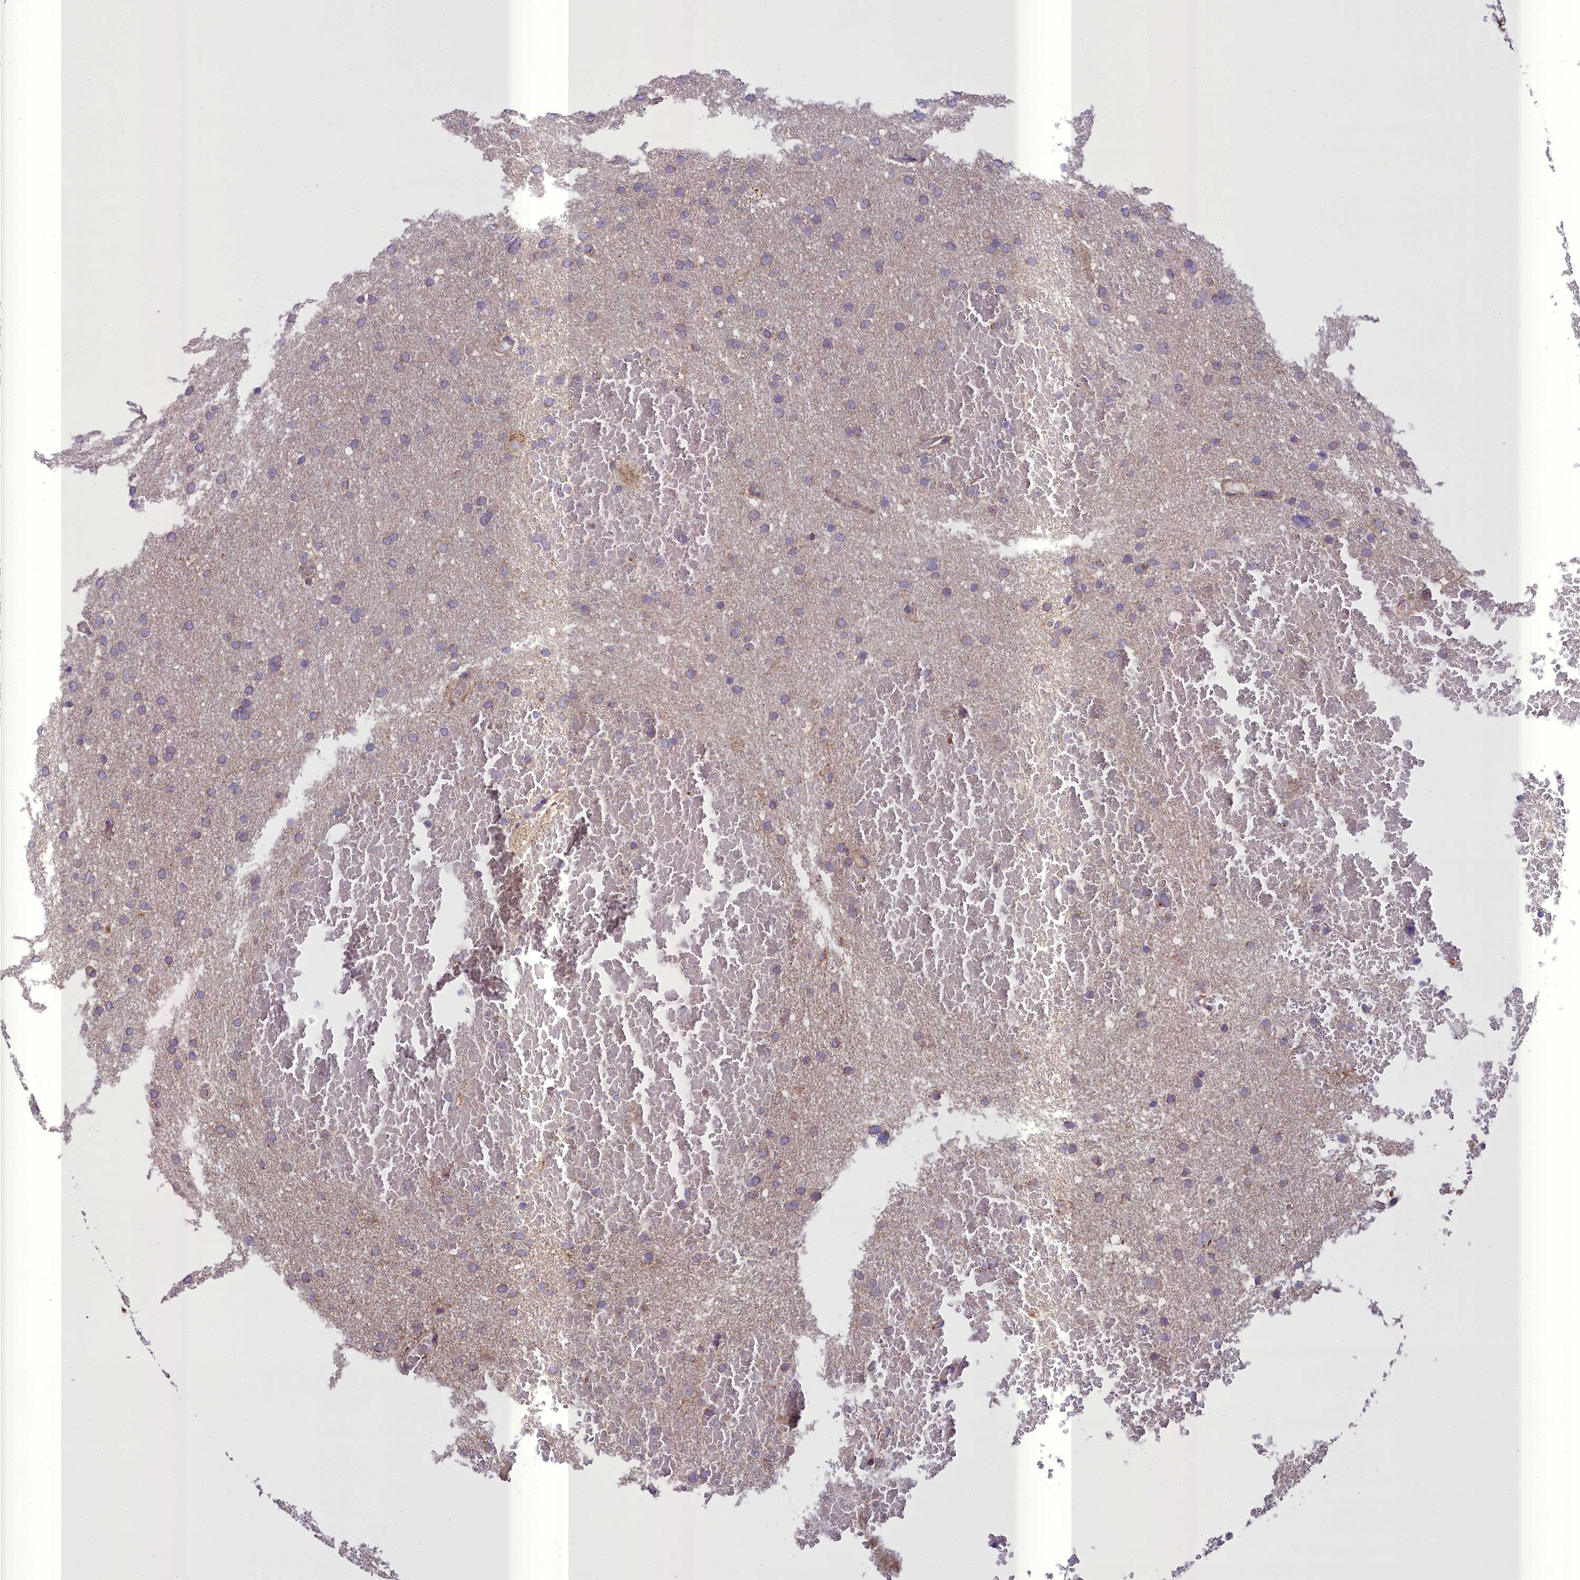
{"staining": {"intensity": "negative", "quantity": "none", "location": "none"}, "tissue": "glioma", "cell_type": "Tumor cells", "image_type": "cancer", "snomed": [{"axis": "morphology", "description": "Glioma, malignant, High grade"}, {"axis": "topography", "description": "Cerebral cortex"}], "caption": "Malignant glioma (high-grade) stained for a protein using IHC displays no staining tumor cells.", "gene": "TBC1D24", "patient": {"sex": "female", "age": 36}}